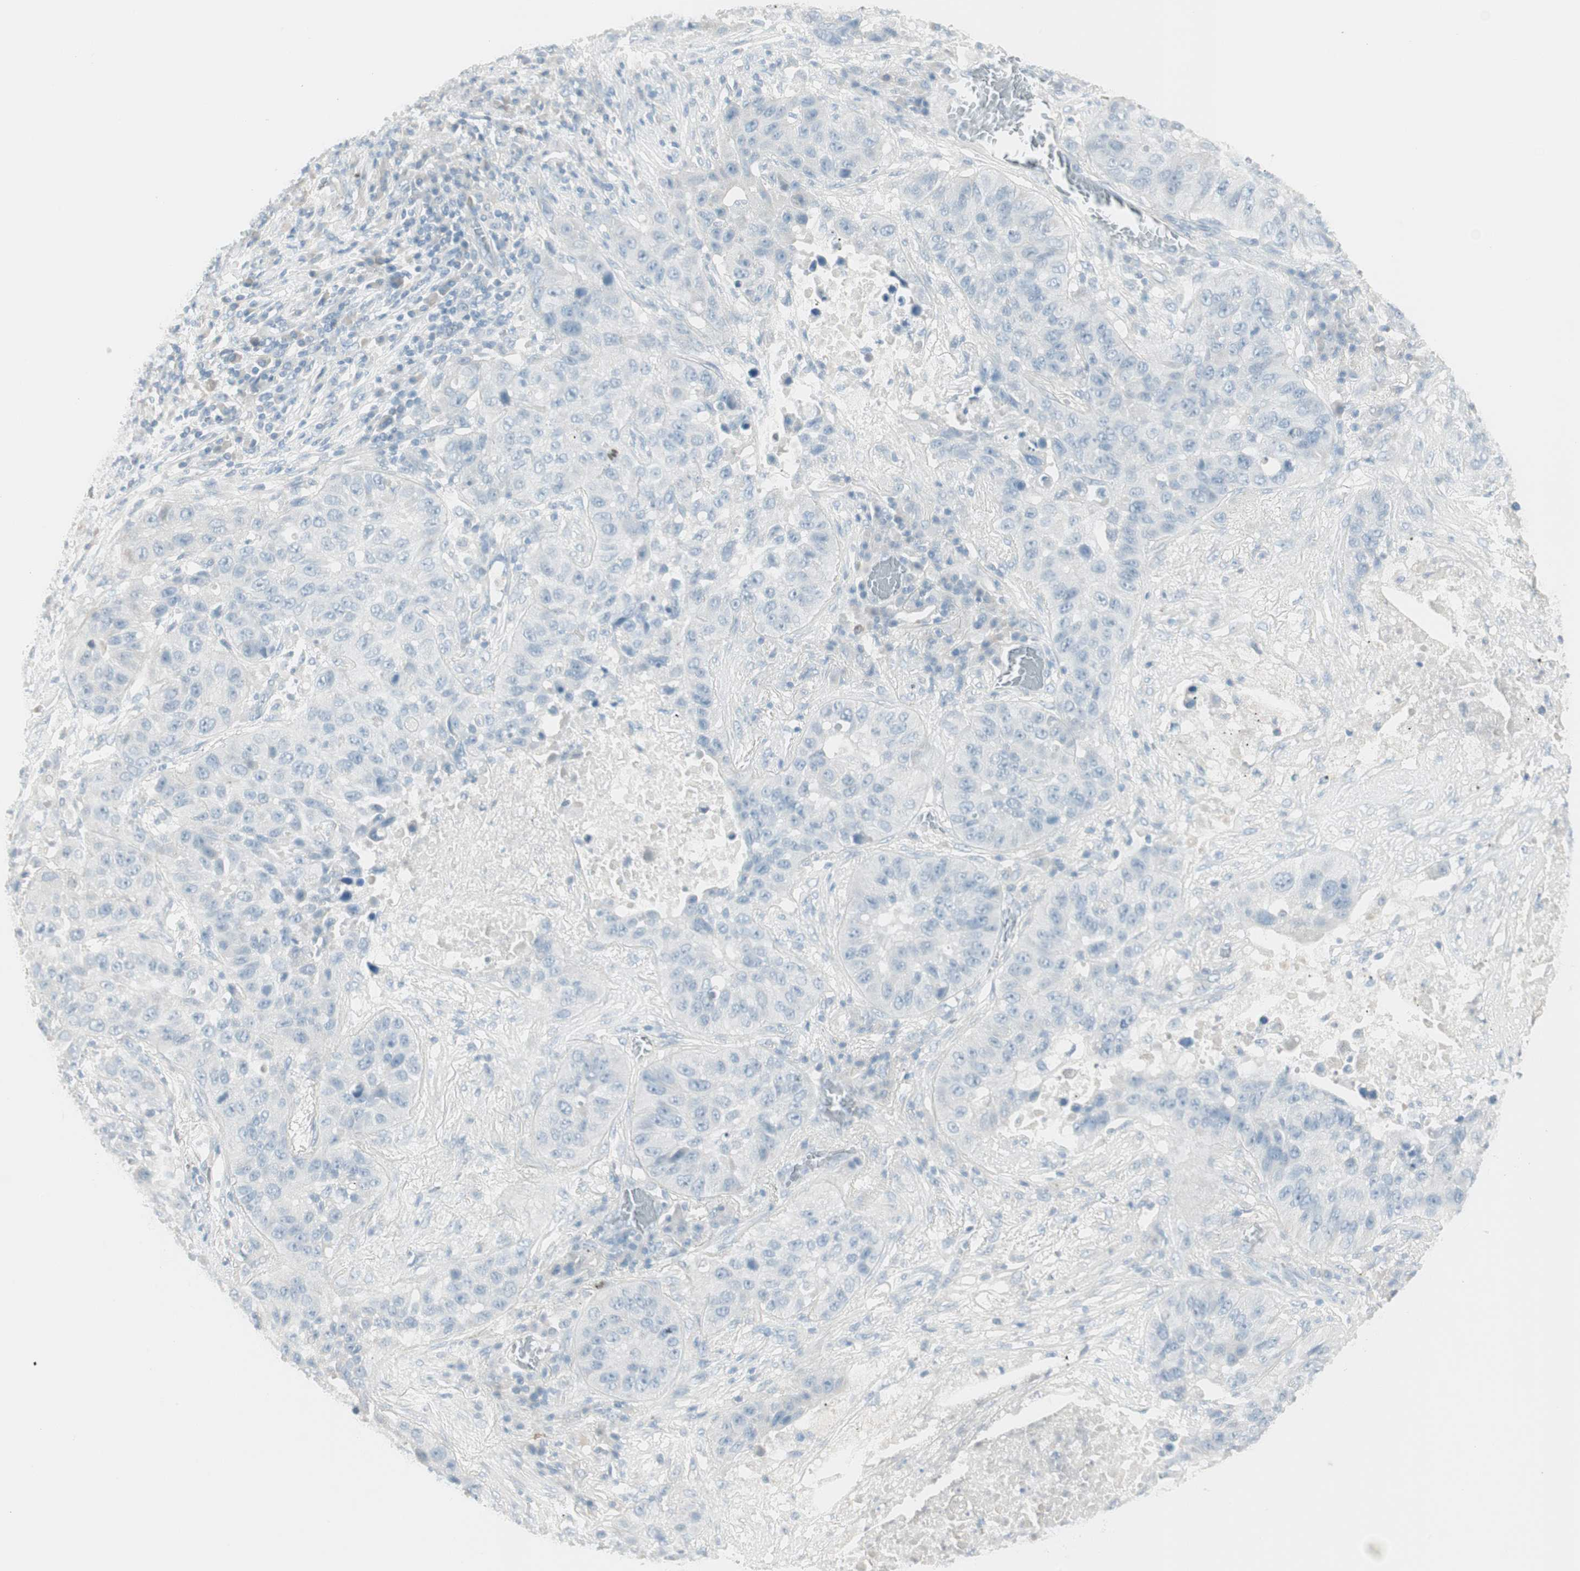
{"staining": {"intensity": "negative", "quantity": "none", "location": "none"}, "tissue": "lung cancer", "cell_type": "Tumor cells", "image_type": "cancer", "snomed": [{"axis": "morphology", "description": "Squamous cell carcinoma, NOS"}, {"axis": "topography", "description": "Lung"}], "caption": "The photomicrograph demonstrates no staining of tumor cells in lung cancer (squamous cell carcinoma). Nuclei are stained in blue.", "gene": "ITLN2", "patient": {"sex": "male", "age": 57}}